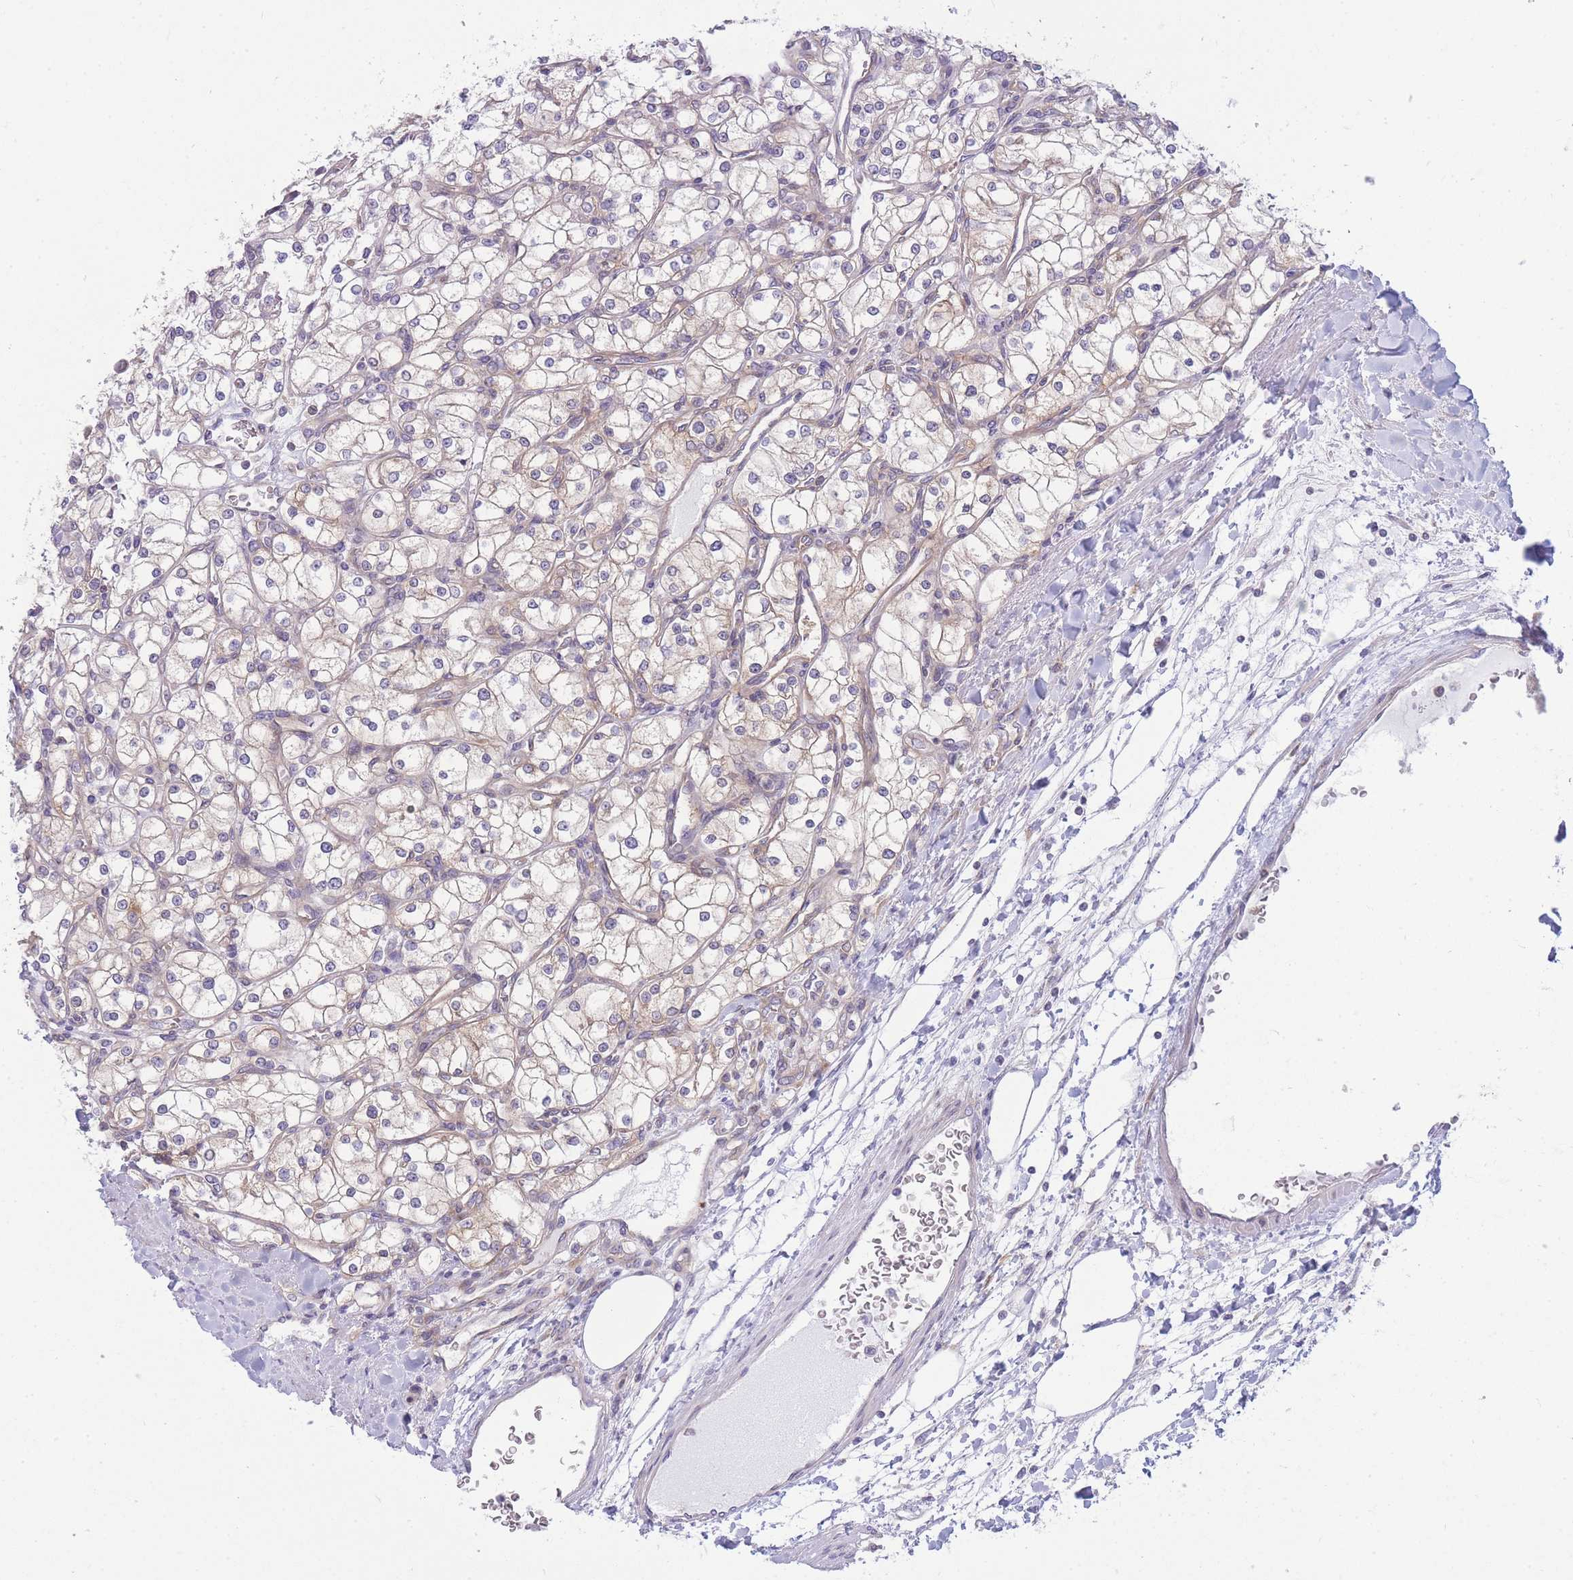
{"staining": {"intensity": "negative", "quantity": "none", "location": "none"}, "tissue": "renal cancer", "cell_type": "Tumor cells", "image_type": "cancer", "snomed": [{"axis": "morphology", "description": "Adenocarcinoma, NOS"}, {"axis": "topography", "description": "Kidney"}], "caption": "Tumor cells show no significant protein positivity in renal cancer (adenocarcinoma).", "gene": "PFDN6", "patient": {"sex": "male", "age": 80}}